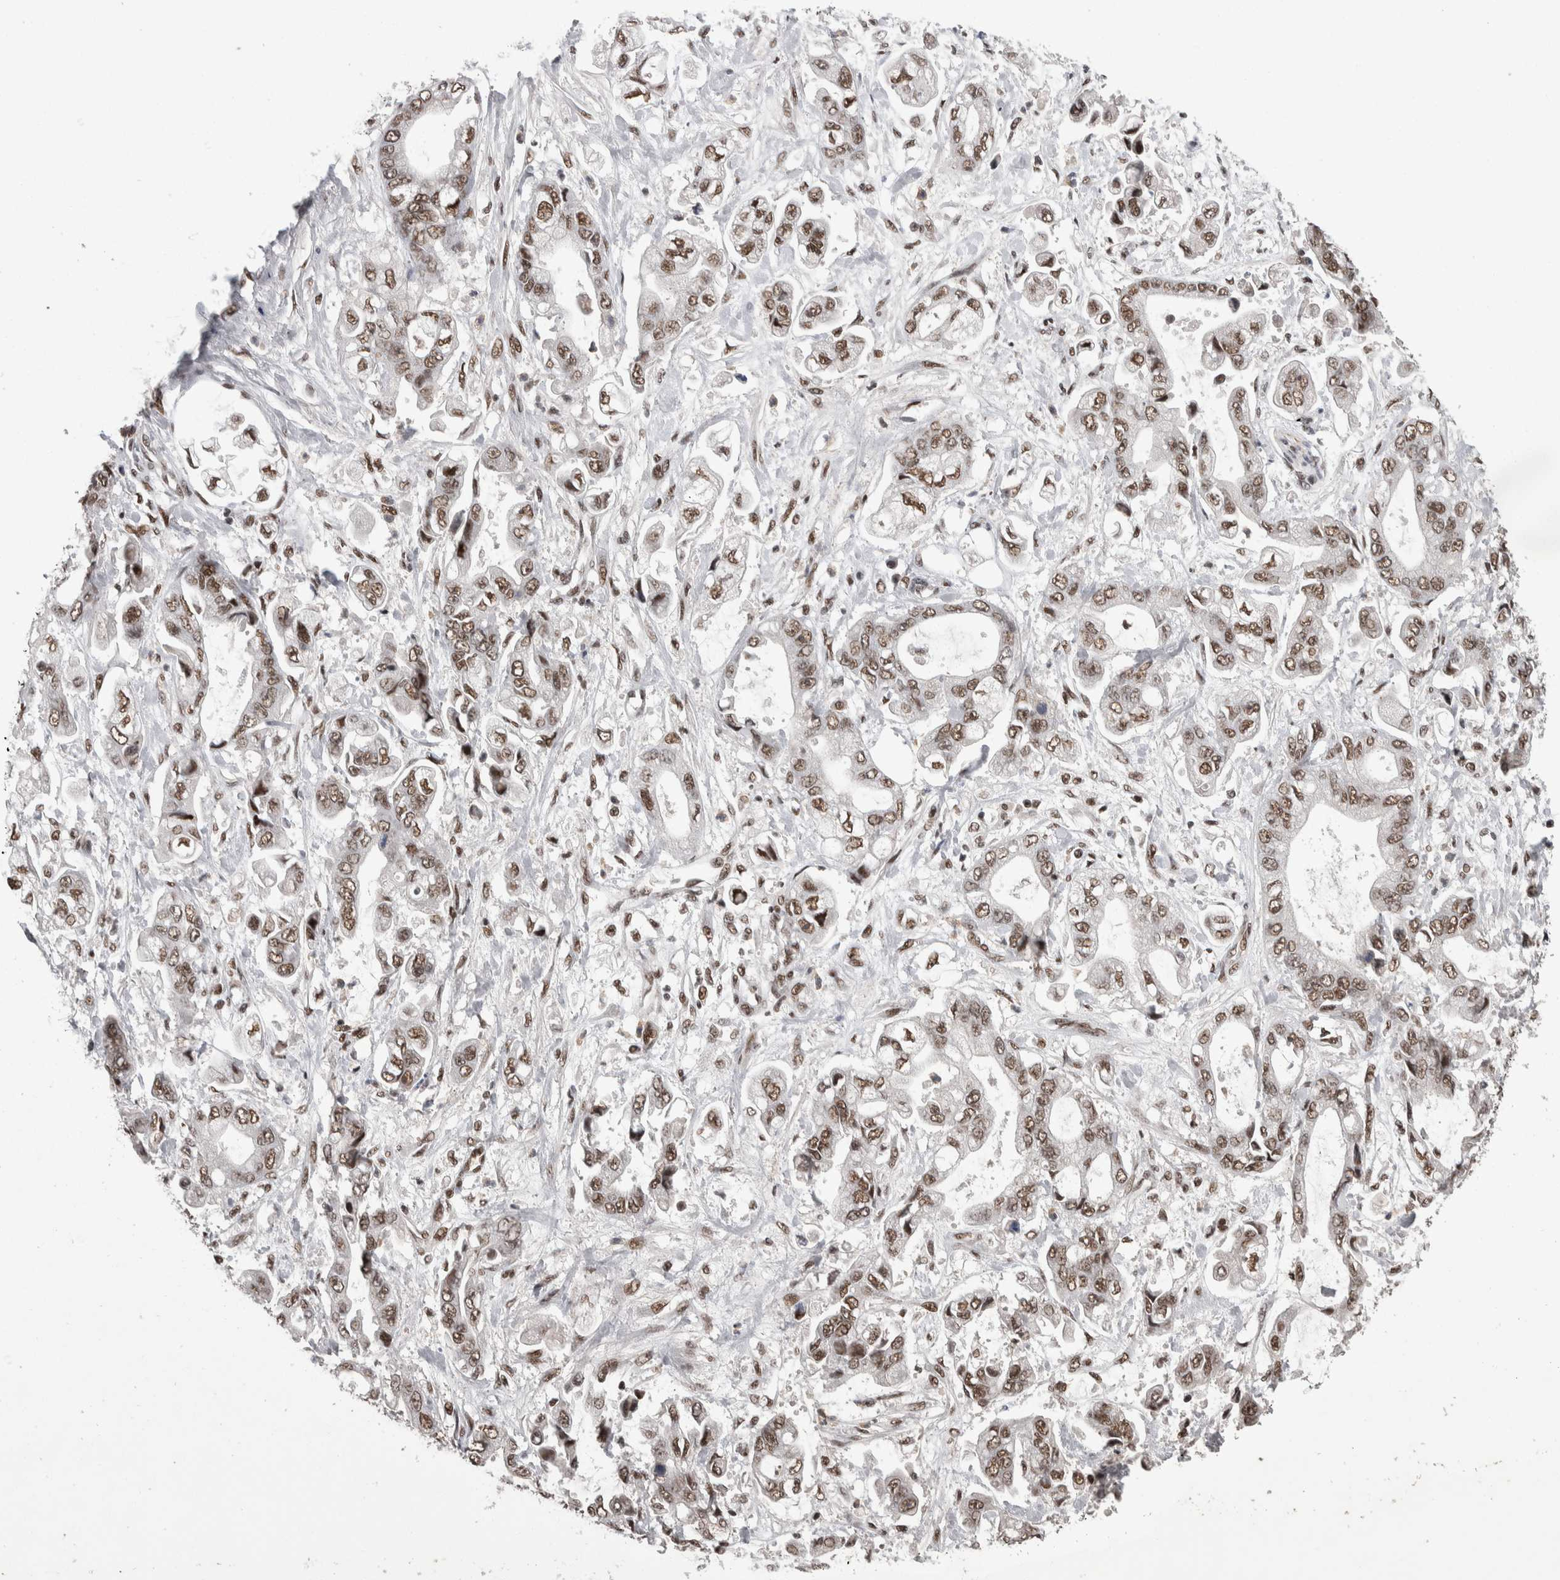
{"staining": {"intensity": "moderate", "quantity": ">75%", "location": "nuclear"}, "tissue": "stomach cancer", "cell_type": "Tumor cells", "image_type": "cancer", "snomed": [{"axis": "morphology", "description": "Normal tissue, NOS"}, {"axis": "morphology", "description": "Adenocarcinoma, NOS"}, {"axis": "topography", "description": "Stomach"}], "caption": "IHC micrograph of stomach adenocarcinoma stained for a protein (brown), which reveals medium levels of moderate nuclear staining in about >75% of tumor cells.", "gene": "DMTF1", "patient": {"sex": "male", "age": 62}}